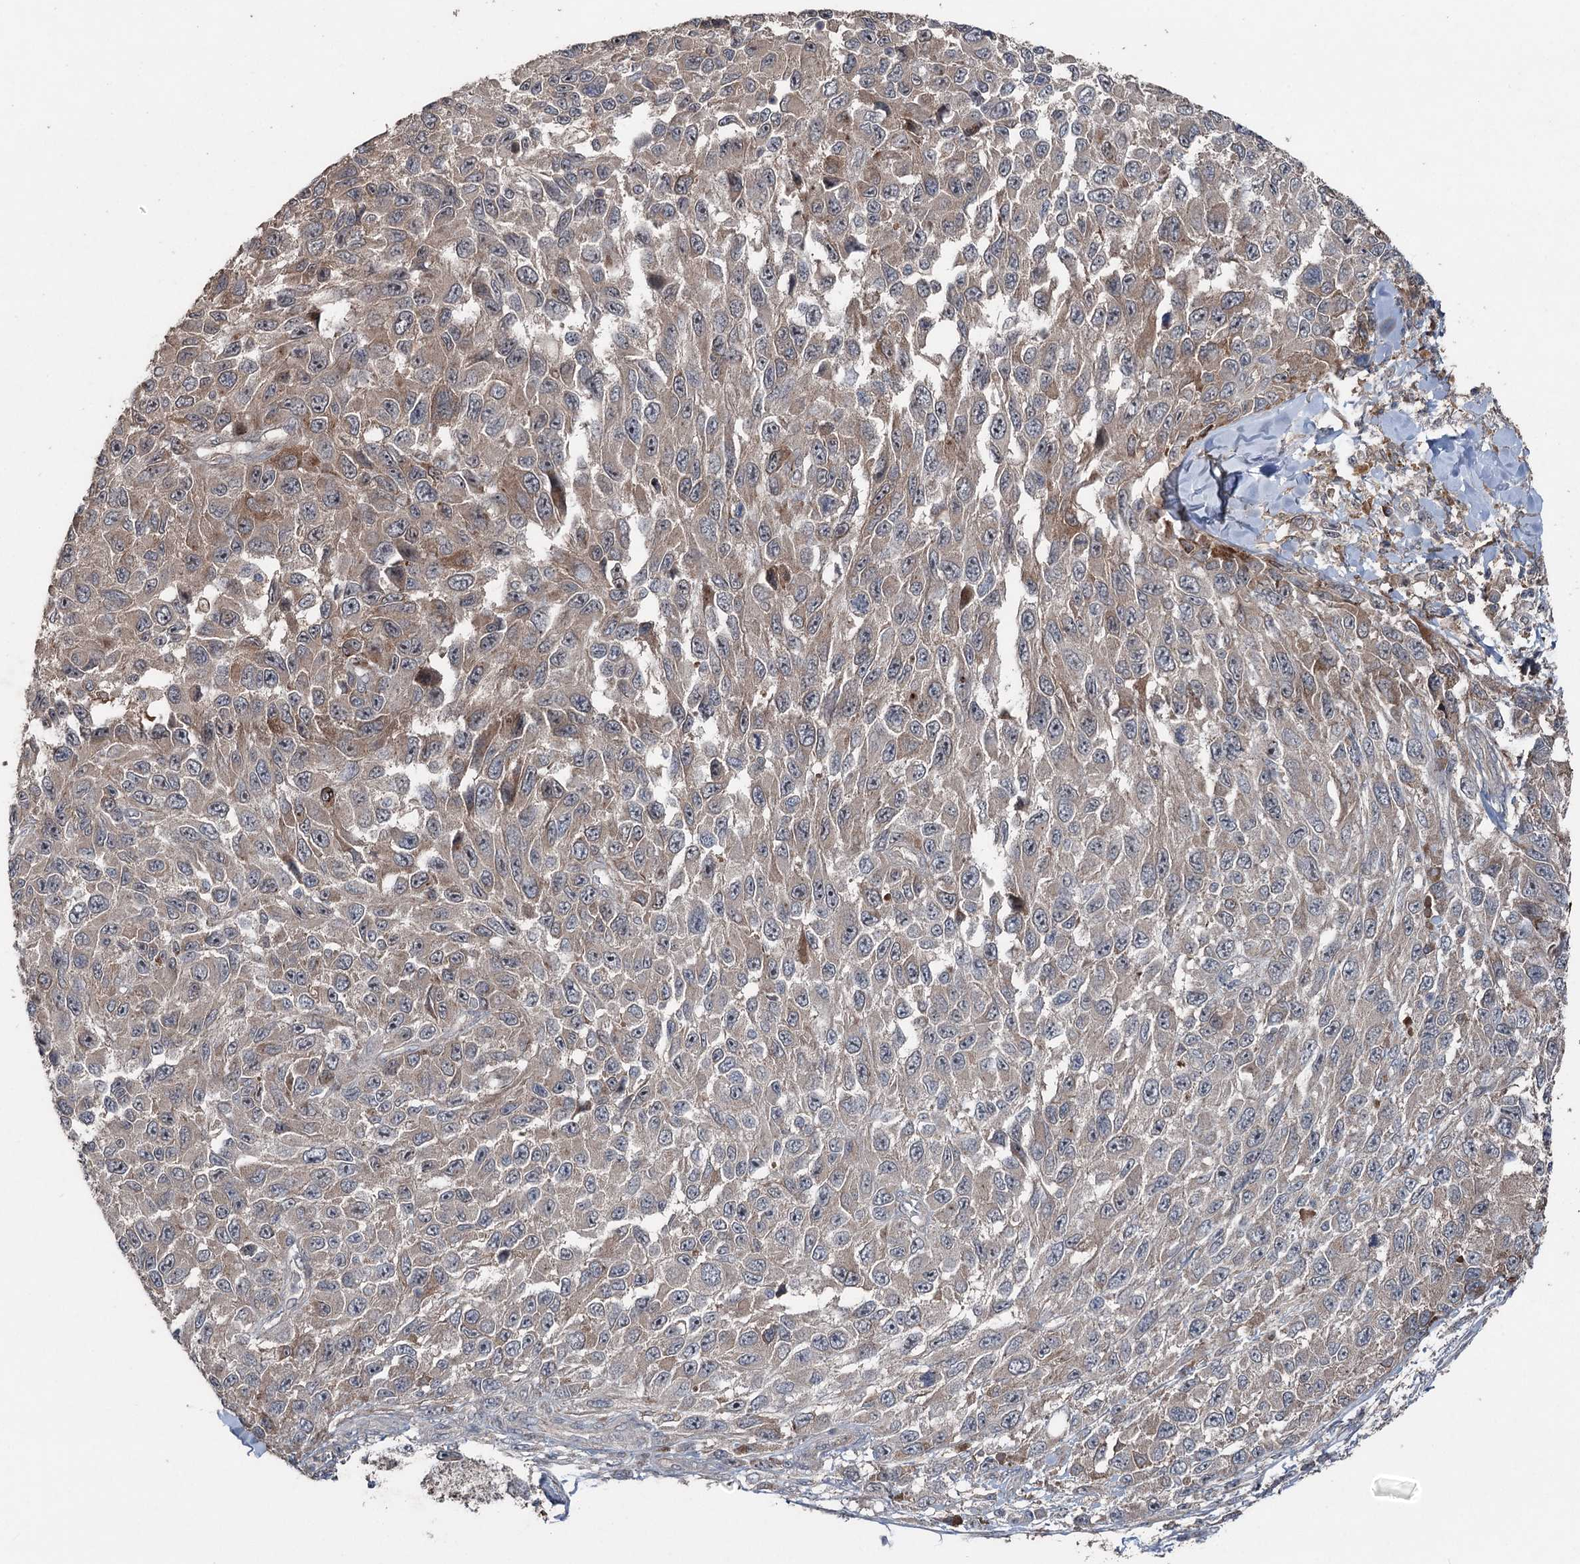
{"staining": {"intensity": "weak", "quantity": "25%-75%", "location": "cytoplasmic/membranous"}, "tissue": "melanoma", "cell_type": "Tumor cells", "image_type": "cancer", "snomed": [{"axis": "morphology", "description": "Normal tissue, NOS"}, {"axis": "morphology", "description": "Malignant melanoma, NOS"}, {"axis": "topography", "description": "Skin"}], "caption": "IHC of malignant melanoma exhibits low levels of weak cytoplasmic/membranous staining in about 25%-75% of tumor cells.", "gene": "MAPK8IP2", "patient": {"sex": "female", "age": 96}}